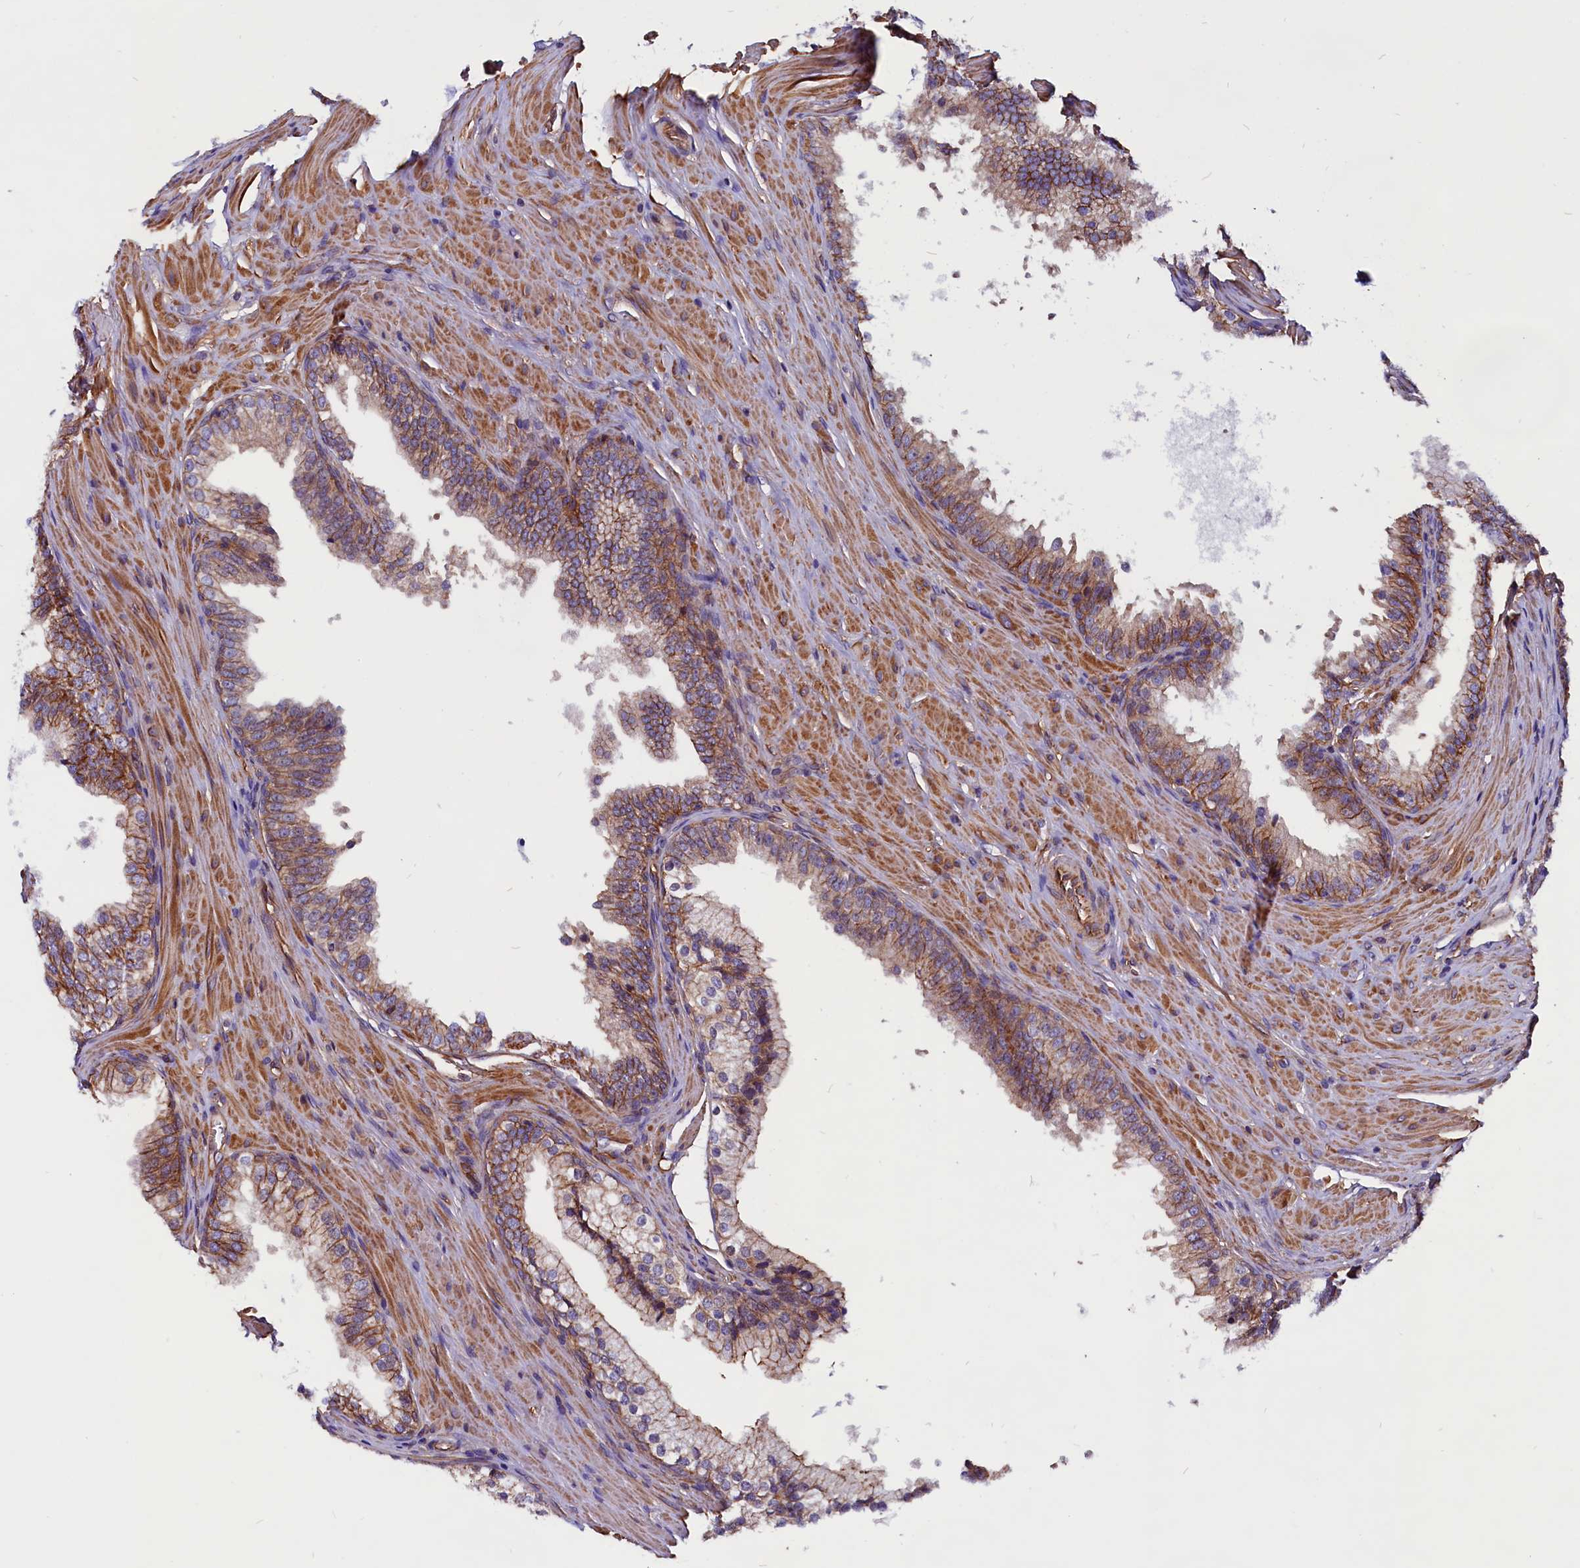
{"staining": {"intensity": "moderate", "quantity": ">75%", "location": "cytoplasmic/membranous"}, "tissue": "prostate", "cell_type": "Glandular cells", "image_type": "normal", "snomed": [{"axis": "morphology", "description": "Normal tissue, NOS"}, {"axis": "topography", "description": "Prostate"}], "caption": "Immunohistochemistry (IHC) (DAB (3,3'-diaminobenzidine)) staining of normal human prostate demonstrates moderate cytoplasmic/membranous protein staining in approximately >75% of glandular cells.", "gene": "ZNF749", "patient": {"sex": "male", "age": 60}}